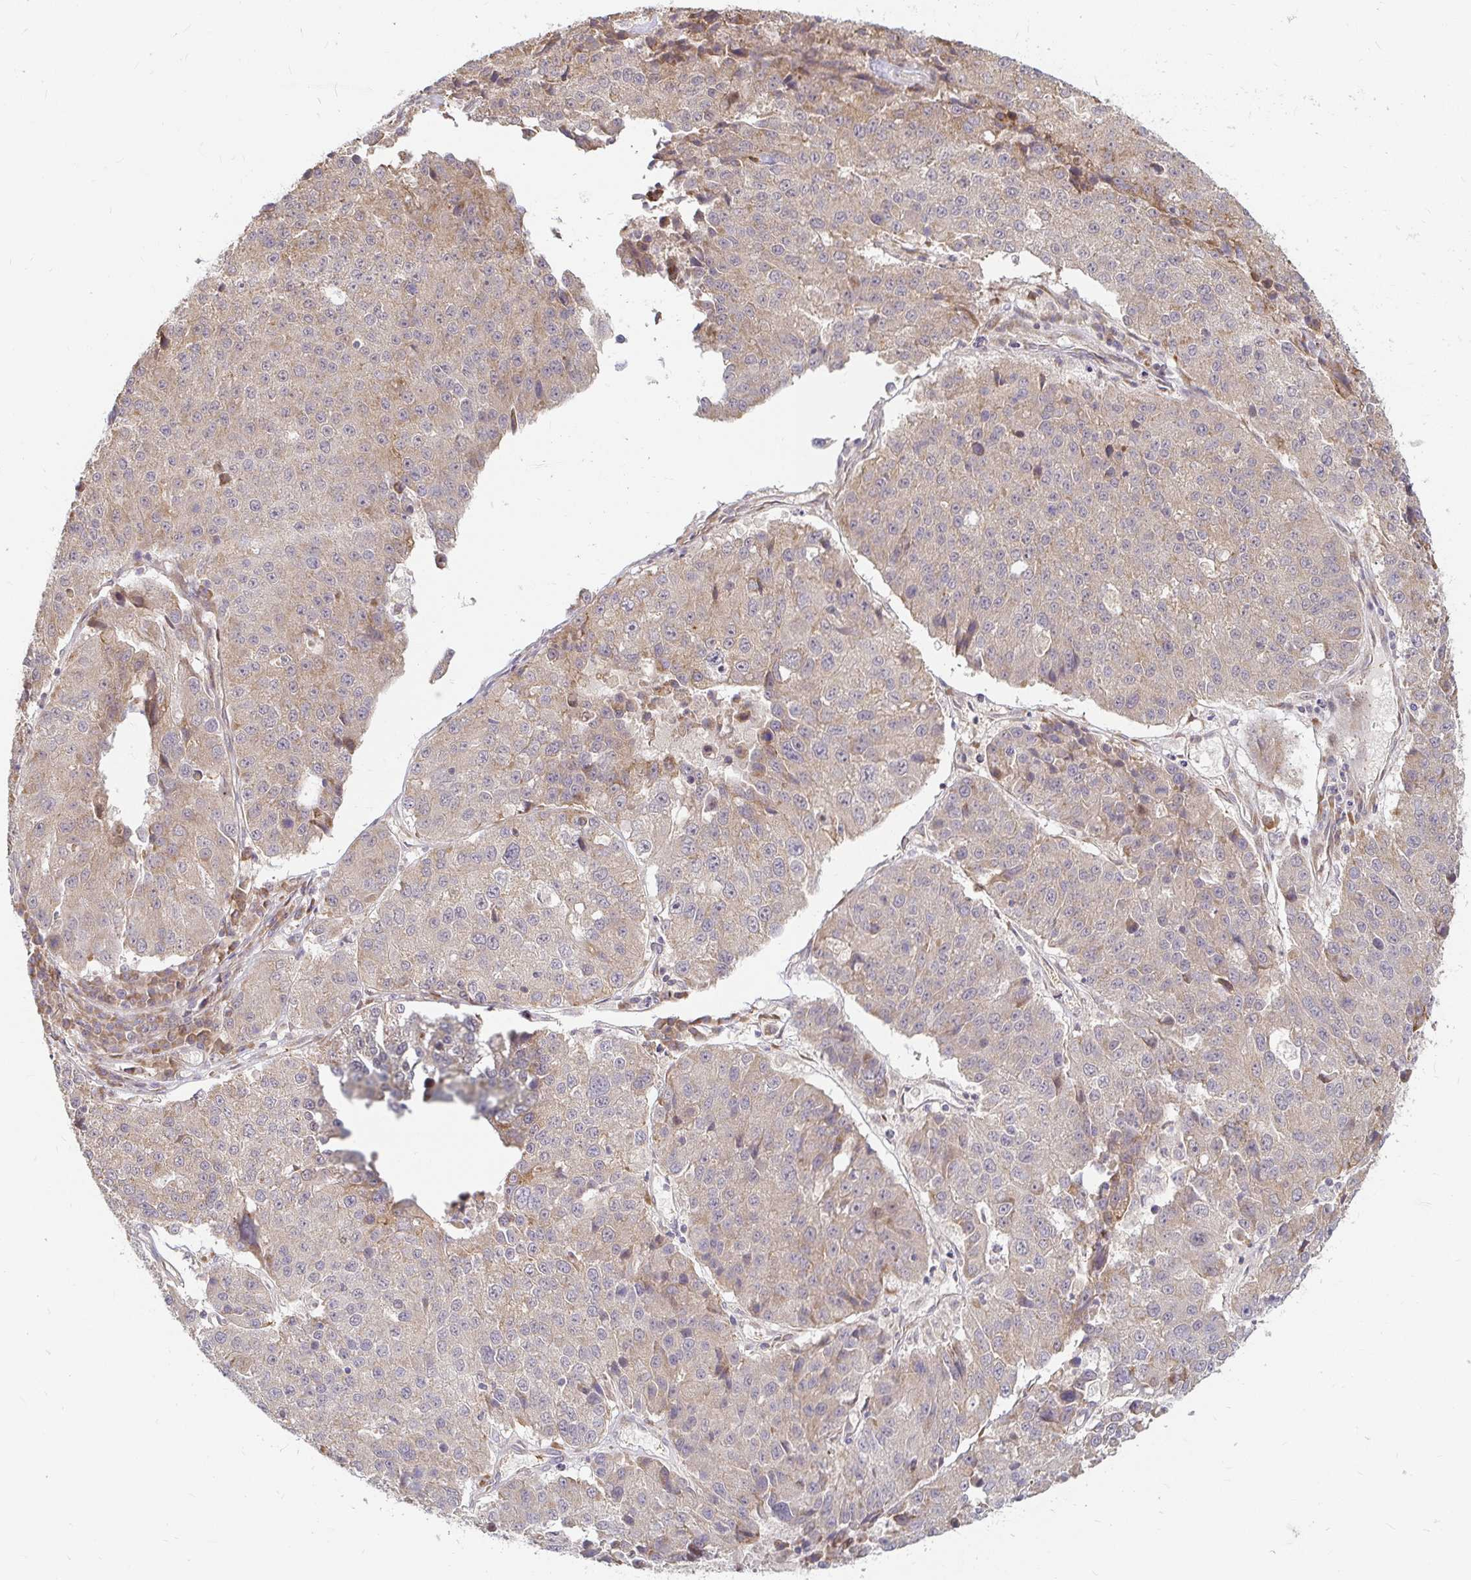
{"staining": {"intensity": "weak", "quantity": "<25%", "location": "cytoplasmic/membranous"}, "tissue": "stomach cancer", "cell_type": "Tumor cells", "image_type": "cancer", "snomed": [{"axis": "morphology", "description": "Adenocarcinoma, NOS"}, {"axis": "topography", "description": "Stomach"}], "caption": "This is an immunohistochemistry (IHC) photomicrograph of adenocarcinoma (stomach). There is no staining in tumor cells.", "gene": "CAST", "patient": {"sex": "male", "age": 71}}